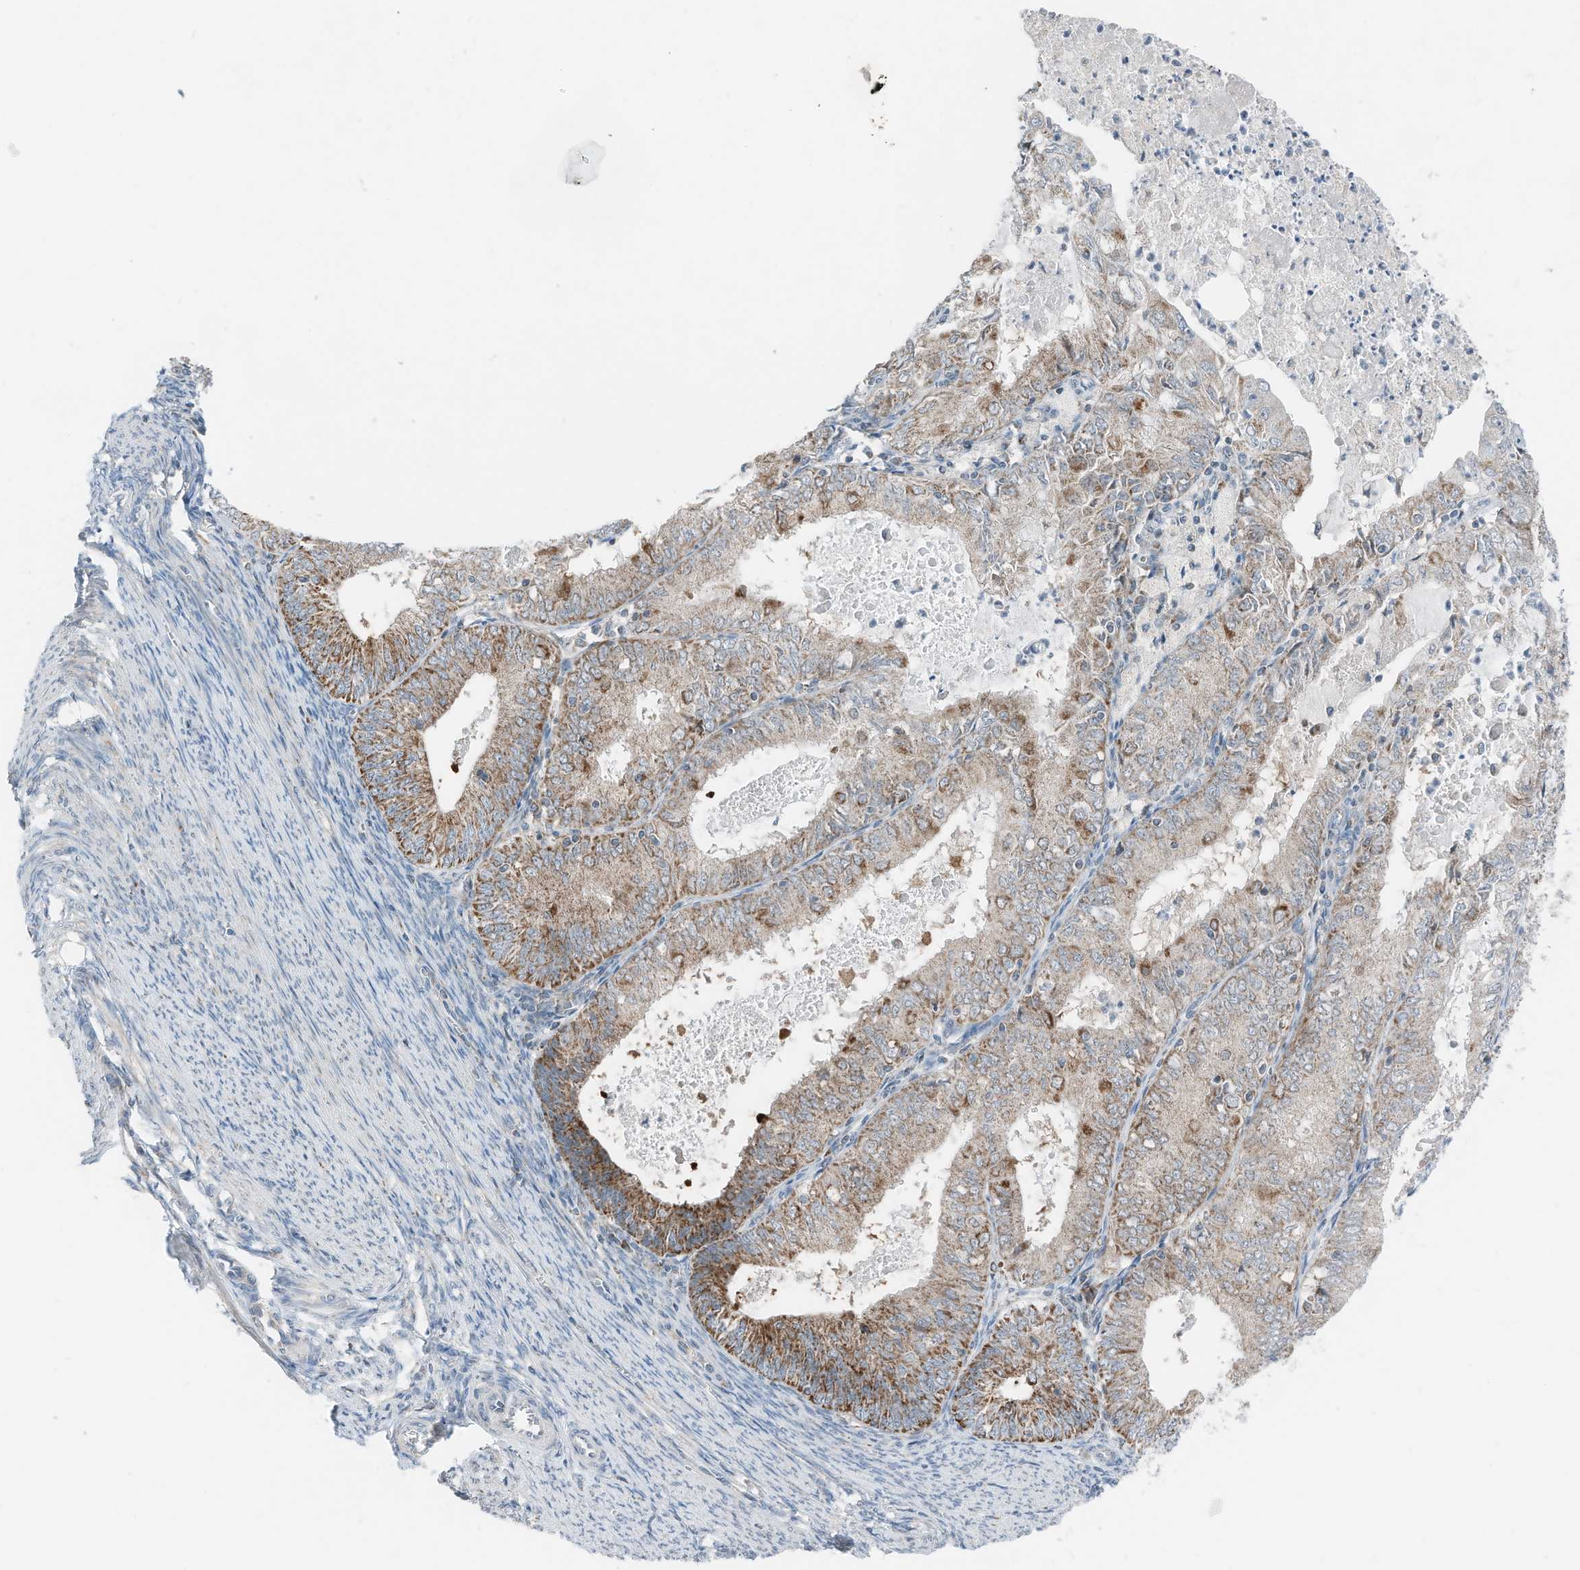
{"staining": {"intensity": "moderate", "quantity": "25%-75%", "location": "cytoplasmic/membranous"}, "tissue": "endometrial cancer", "cell_type": "Tumor cells", "image_type": "cancer", "snomed": [{"axis": "morphology", "description": "Adenocarcinoma, NOS"}, {"axis": "topography", "description": "Endometrium"}], "caption": "Protein analysis of endometrial cancer tissue demonstrates moderate cytoplasmic/membranous staining in about 25%-75% of tumor cells.", "gene": "RMND1", "patient": {"sex": "female", "age": 57}}